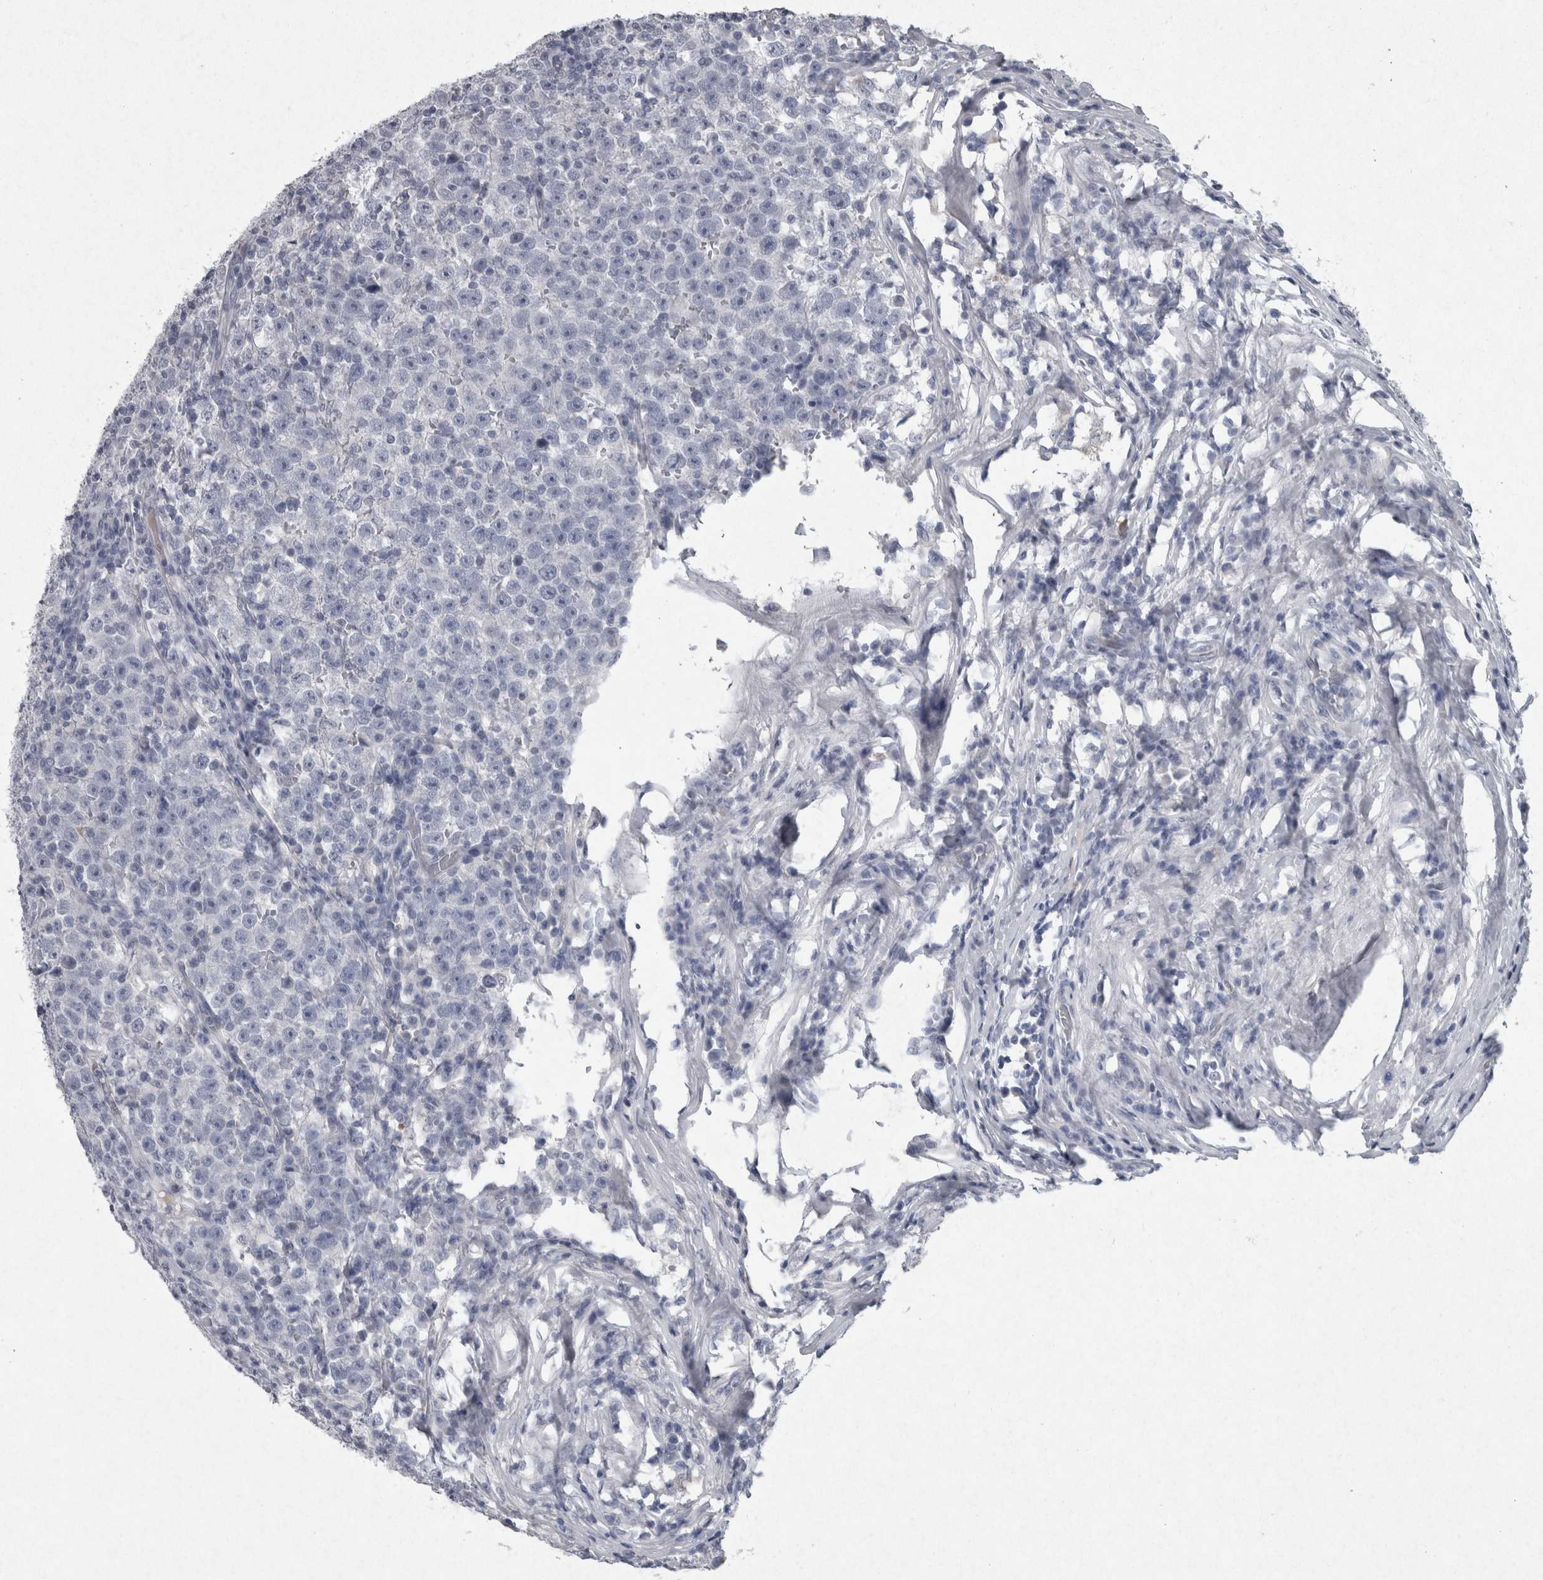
{"staining": {"intensity": "negative", "quantity": "none", "location": "none"}, "tissue": "testis cancer", "cell_type": "Tumor cells", "image_type": "cancer", "snomed": [{"axis": "morphology", "description": "Seminoma, NOS"}, {"axis": "topography", "description": "Testis"}], "caption": "The image shows no staining of tumor cells in testis cancer.", "gene": "PDX1", "patient": {"sex": "male", "age": 43}}